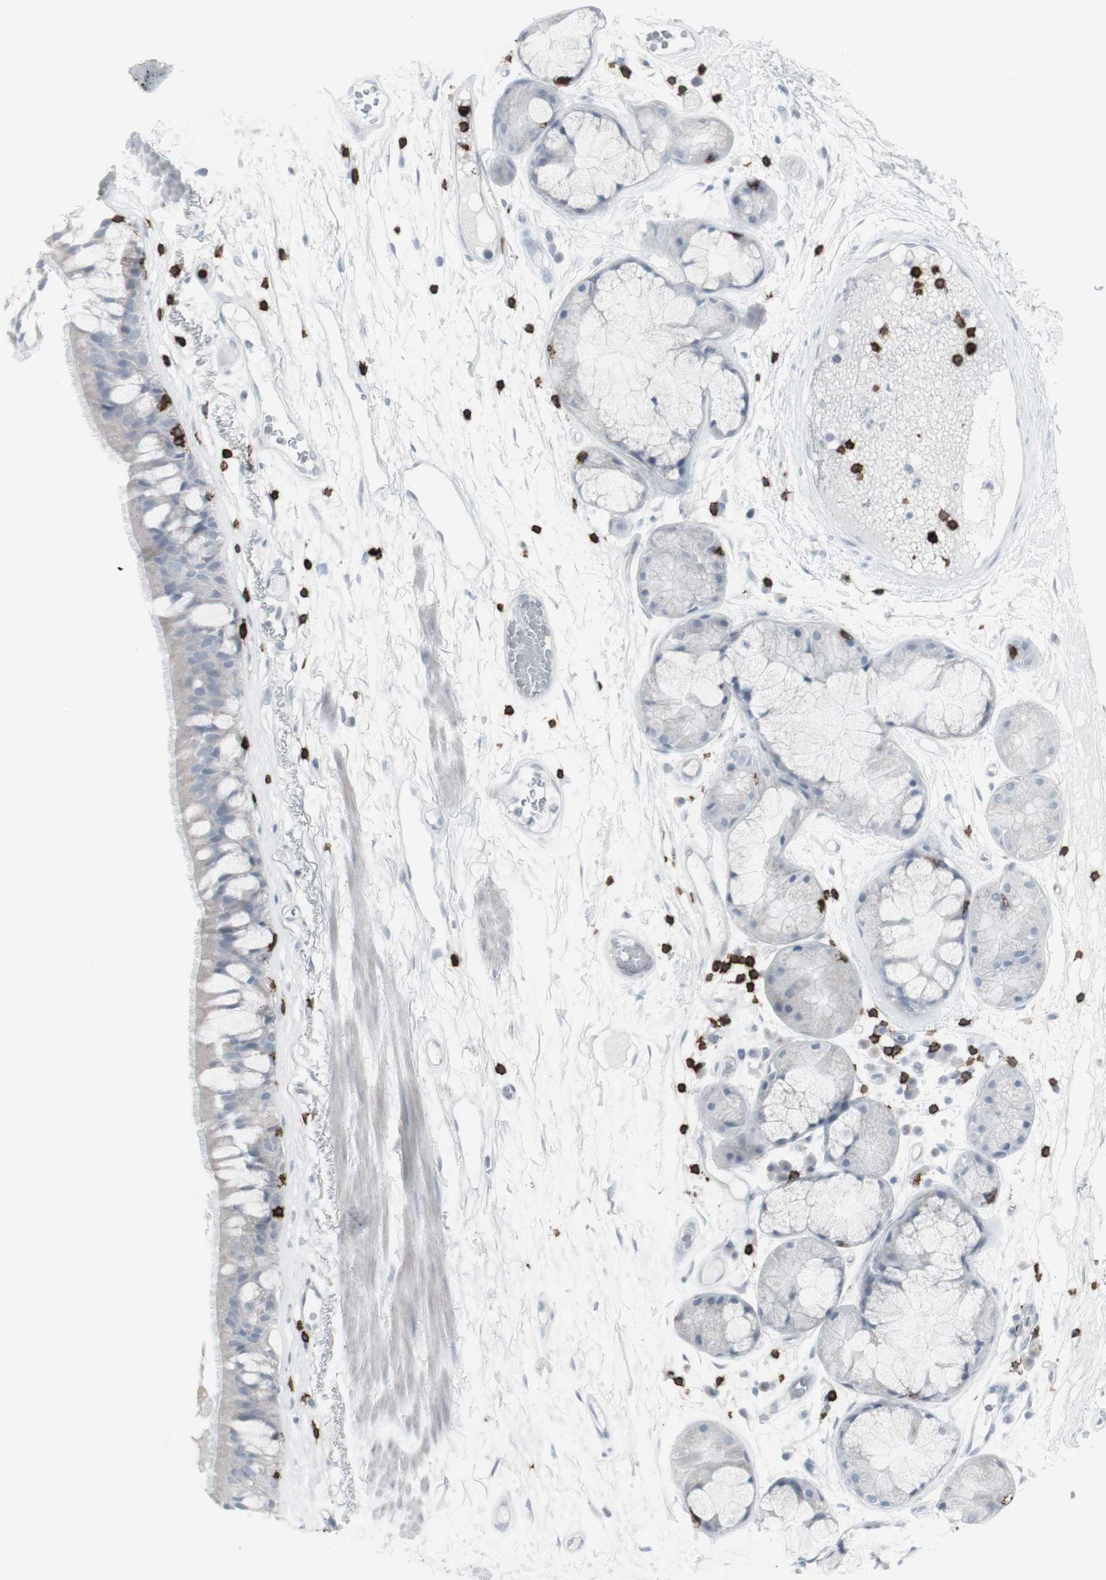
{"staining": {"intensity": "negative", "quantity": "none", "location": "none"}, "tissue": "bronchus", "cell_type": "Respiratory epithelial cells", "image_type": "normal", "snomed": [{"axis": "morphology", "description": "Normal tissue, NOS"}, {"axis": "topography", "description": "Bronchus"}], "caption": "This is an immunohistochemistry (IHC) image of benign bronchus. There is no staining in respiratory epithelial cells.", "gene": "CD247", "patient": {"sex": "male", "age": 66}}